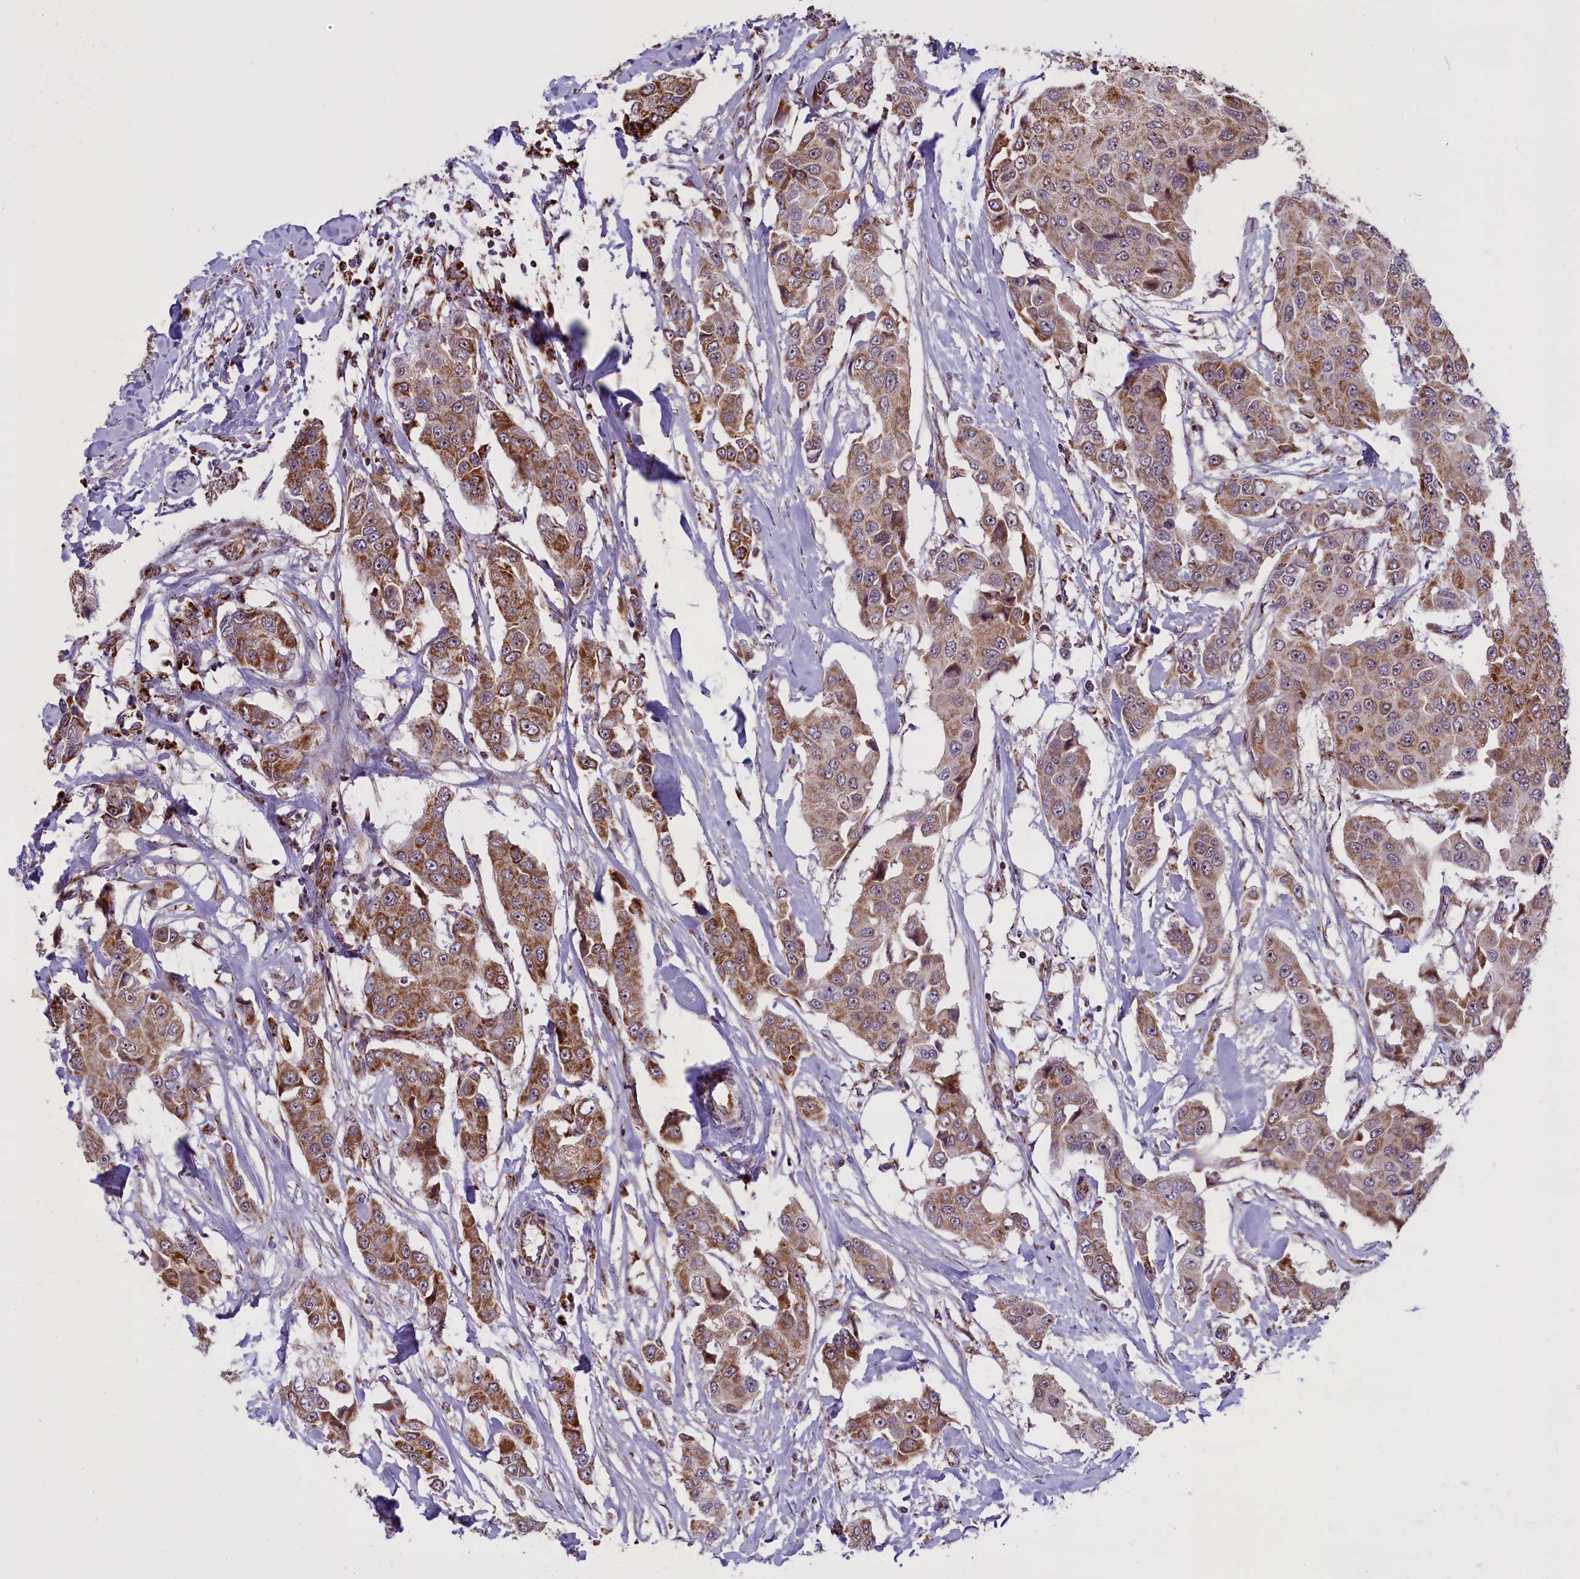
{"staining": {"intensity": "moderate", "quantity": ">75%", "location": "cytoplasmic/membranous"}, "tissue": "breast cancer", "cell_type": "Tumor cells", "image_type": "cancer", "snomed": [{"axis": "morphology", "description": "Duct carcinoma"}, {"axis": "topography", "description": "Breast"}], "caption": "Moderate cytoplasmic/membranous protein positivity is seen in approximately >75% of tumor cells in breast cancer.", "gene": "NDUFS5", "patient": {"sex": "female", "age": 80}}